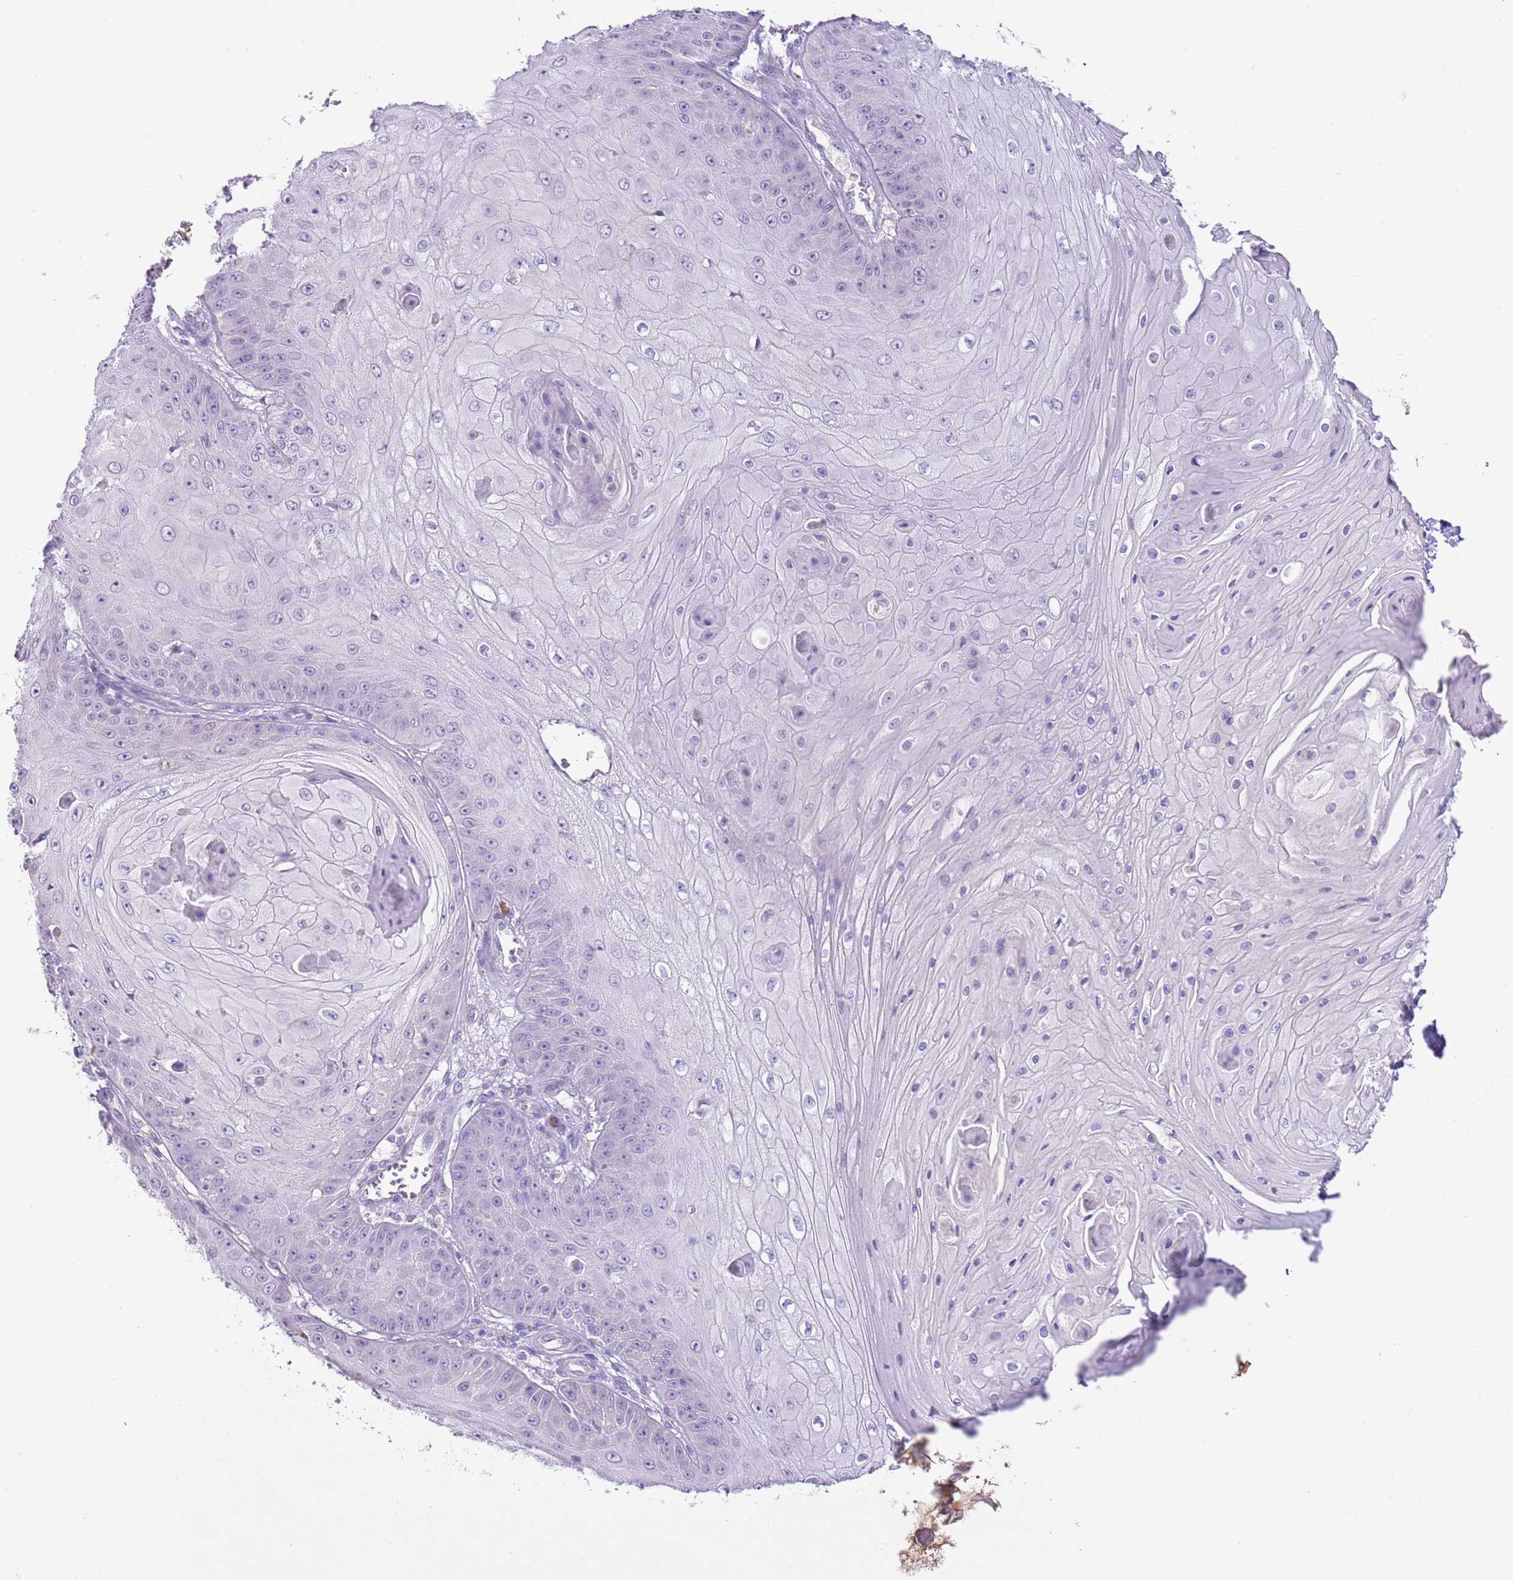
{"staining": {"intensity": "negative", "quantity": "none", "location": "none"}, "tissue": "skin cancer", "cell_type": "Tumor cells", "image_type": "cancer", "snomed": [{"axis": "morphology", "description": "Squamous cell carcinoma, NOS"}, {"axis": "topography", "description": "Skin"}], "caption": "Tumor cells show no significant expression in skin cancer.", "gene": "AAR2", "patient": {"sex": "male", "age": 70}}